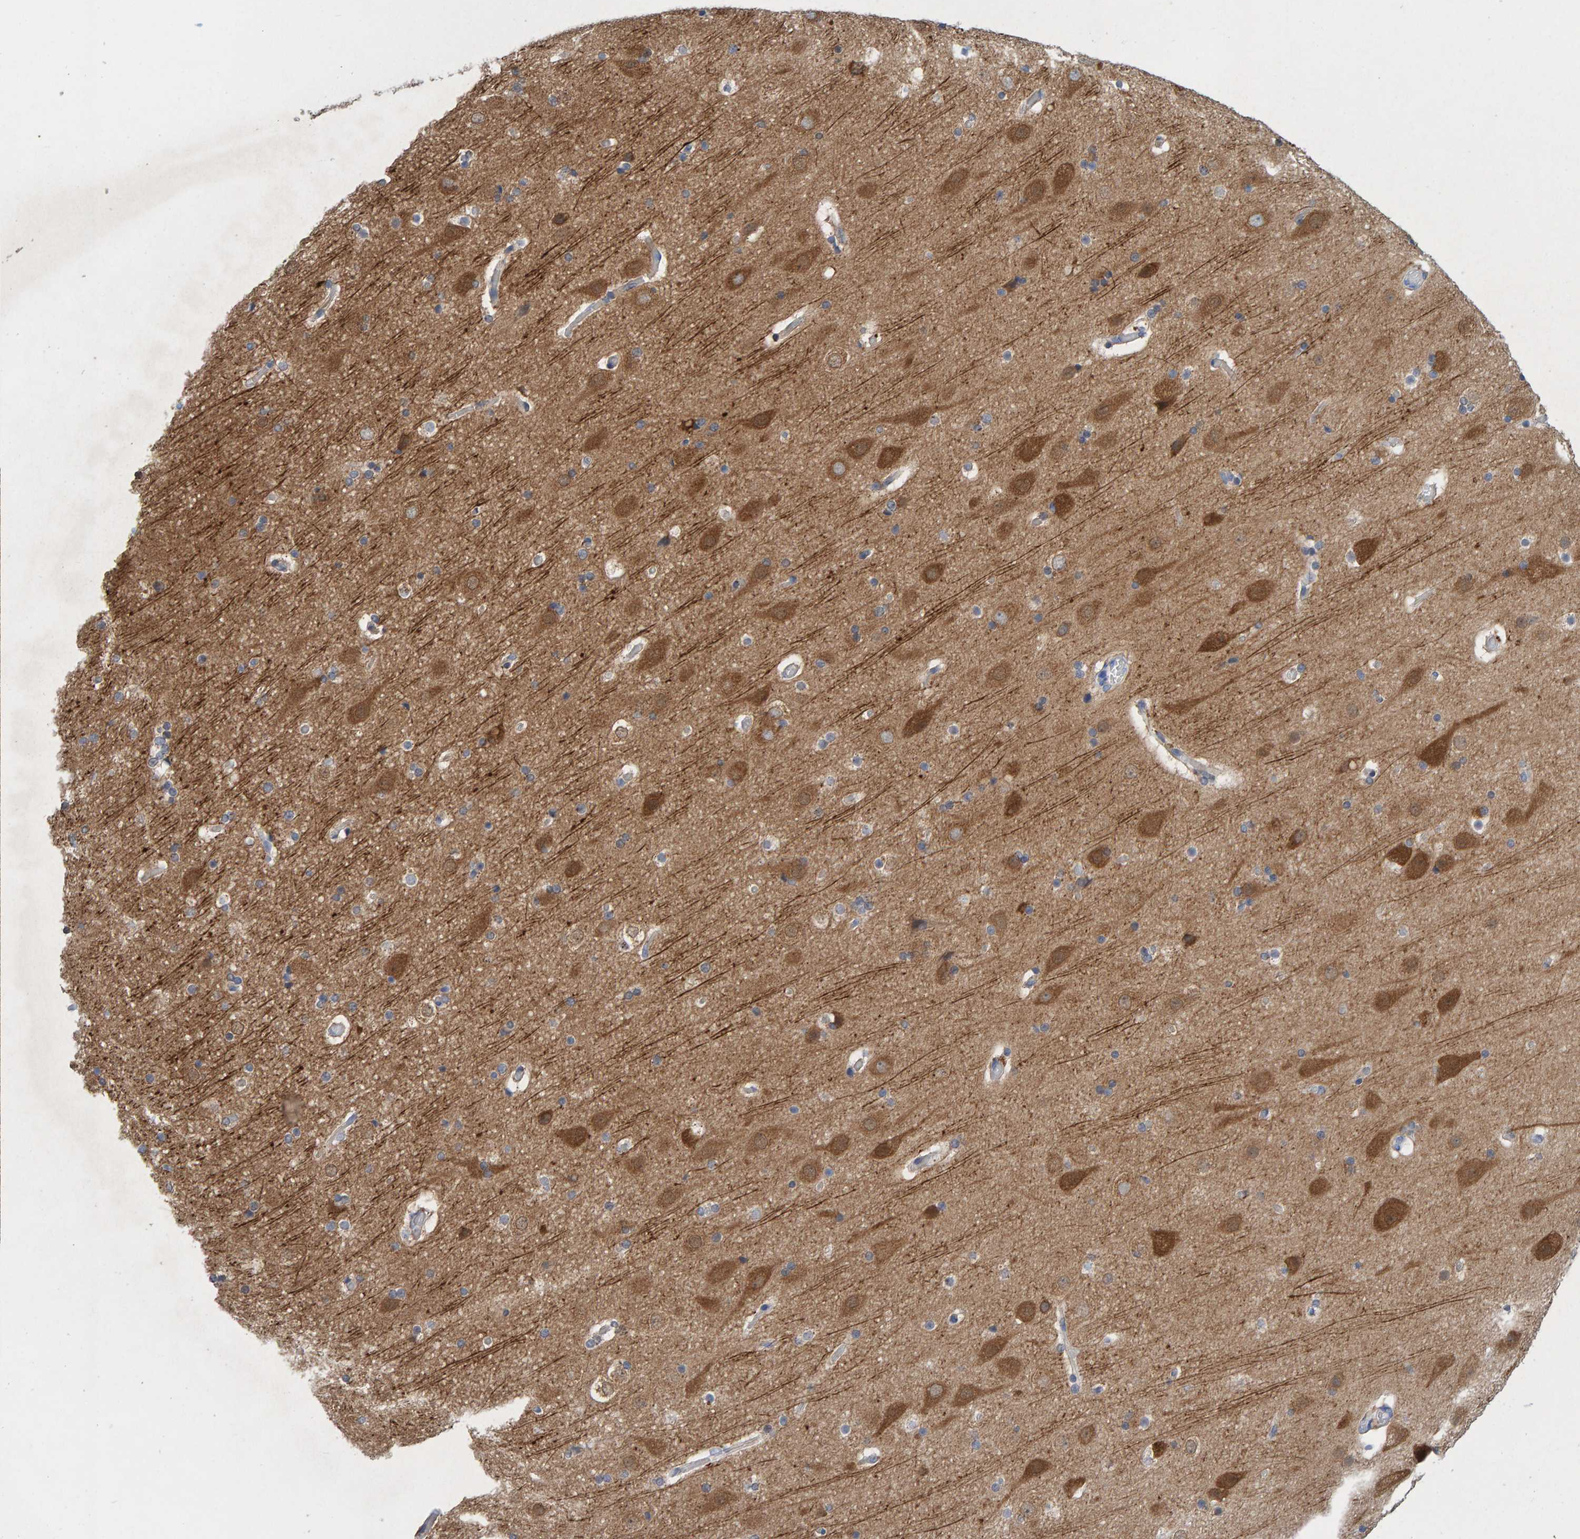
{"staining": {"intensity": "negative", "quantity": "none", "location": "none"}, "tissue": "cerebral cortex", "cell_type": "Endothelial cells", "image_type": "normal", "snomed": [{"axis": "morphology", "description": "Normal tissue, NOS"}, {"axis": "topography", "description": "Cerebral cortex"}], "caption": "Photomicrograph shows no significant protein expression in endothelial cells of benign cerebral cortex. (DAB IHC, high magnification).", "gene": "KLHL11", "patient": {"sex": "male", "age": 57}}